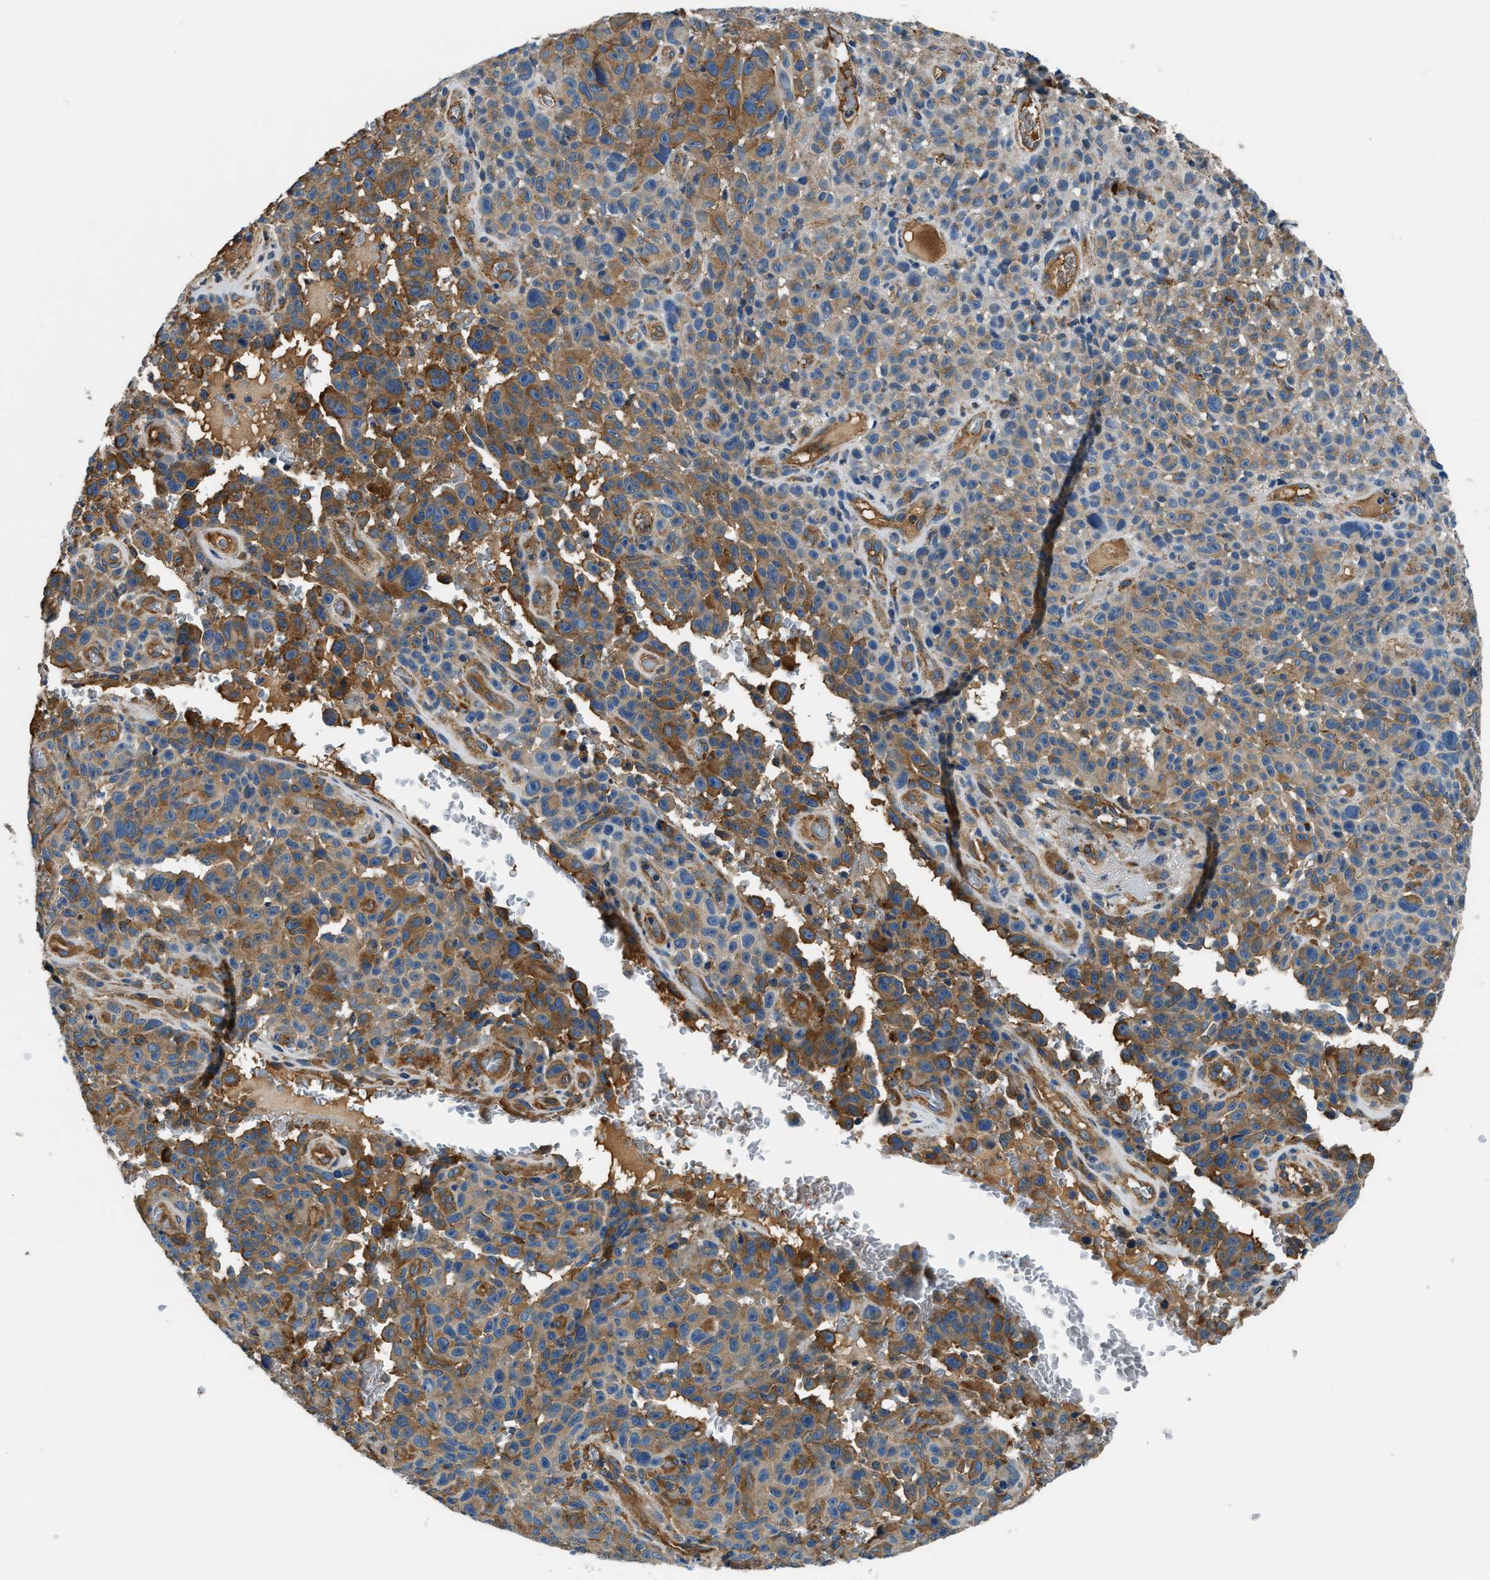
{"staining": {"intensity": "moderate", "quantity": "25%-75%", "location": "cytoplasmic/membranous"}, "tissue": "melanoma", "cell_type": "Tumor cells", "image_type": "cancer", "snomed": [{"axis": "morphology", "description": "Malignant melanoma, NOS"}, {"axis": "topography", "description": "Skin"}], "caption": "Tumor cells display medium levels of moderate cytoplasmic/membranous positivity in approximately 25%-75% of cells in human melanoma.", "gene": "EEA1", "patient": {"sex": "female", "age": 82}}